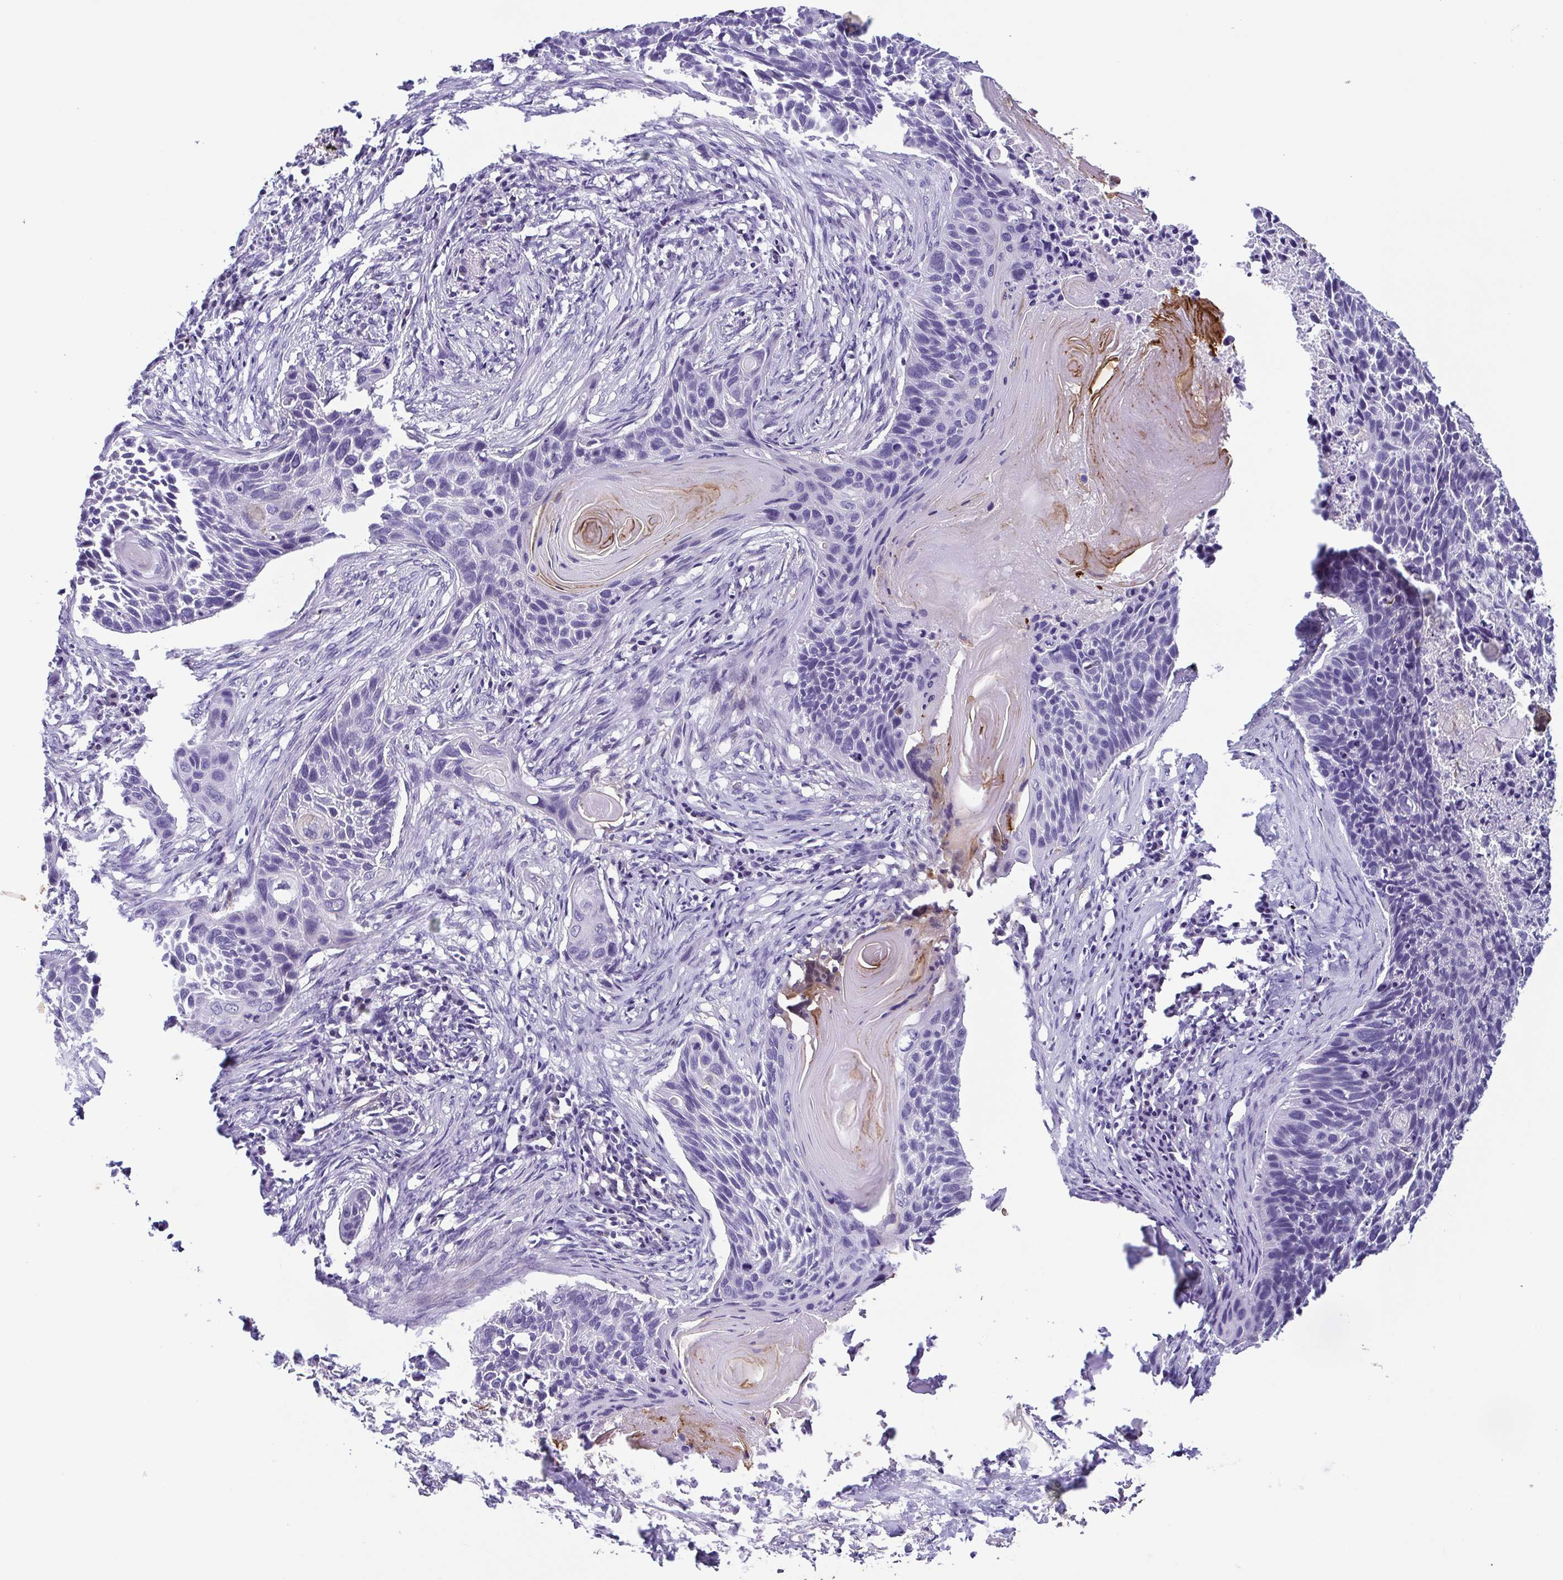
{"staining": {"intensity": "negative", "quantity": "none", "location": "none"}, "tissue": "lung cancer", "cell_type": "Tumor cells", "image_type": "cancer", "snomed": [{"axis": "morphology", "description": "Squamous cell carcinoma, NOS"}, {"axis": "topography", "description": "Lung"}], "caption": "The micrograph displays no significant expression in tumor cells of squamous cell carcinoma (lung).", "gene": "TERT", "patient": {"sex": "male", "age": 78}}